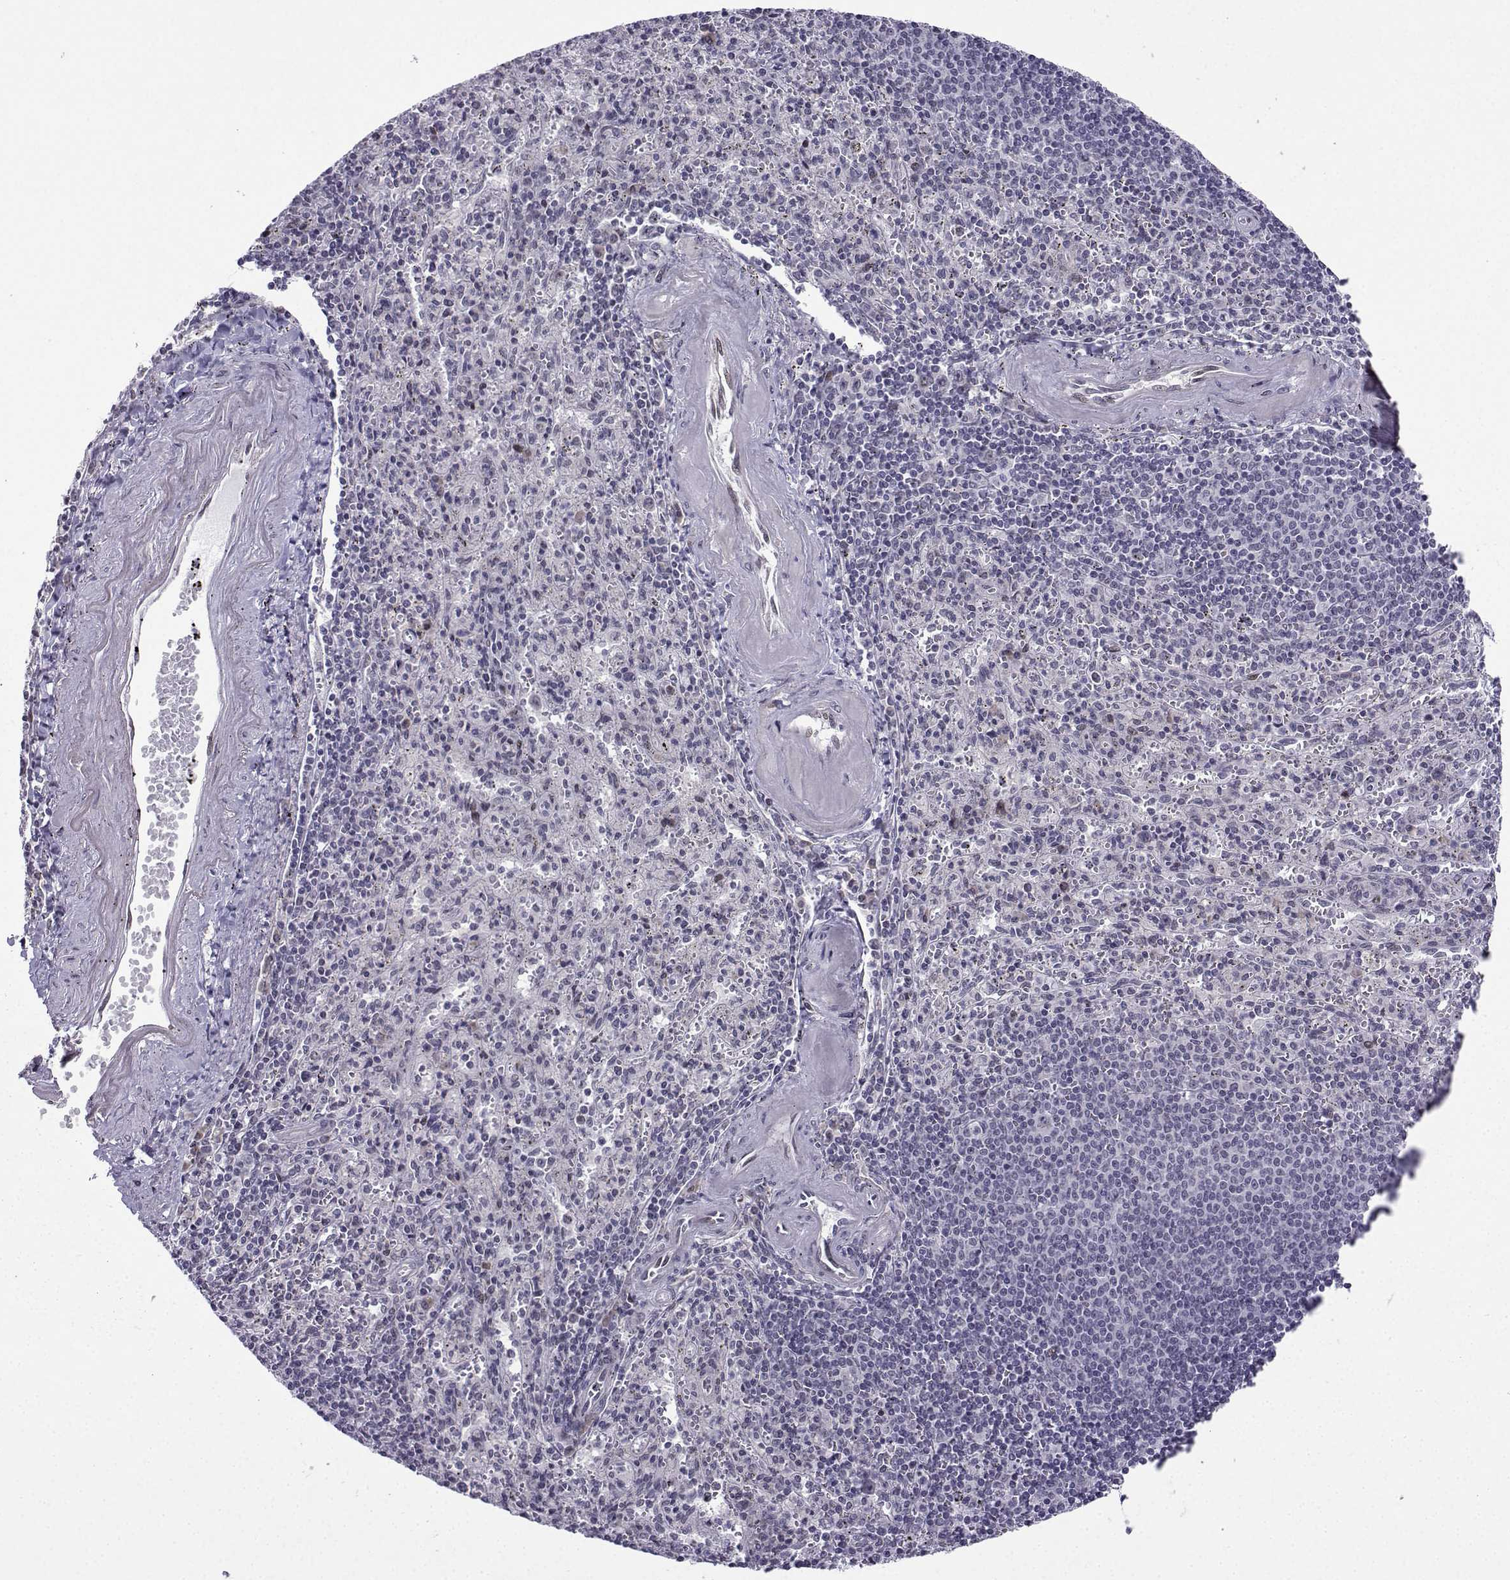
{"staining": {"intensity": "negative", "quantity": "none", "location": "none"}, "tissue": "spleen", "cell_type": "Cells in red pulp", "image_type": "normal", "snomed": [{"axis": "morphology", "description": "Normal tissue, NOS"}, {"axis": "topography", "description": "Spleen"}], "caption": "This is a image of IHC staining of unremarkable spleen, which shows no expression in cells in red pulp.", "gene": "FGF3", "patient": {"sex": "male", "age": 57}}